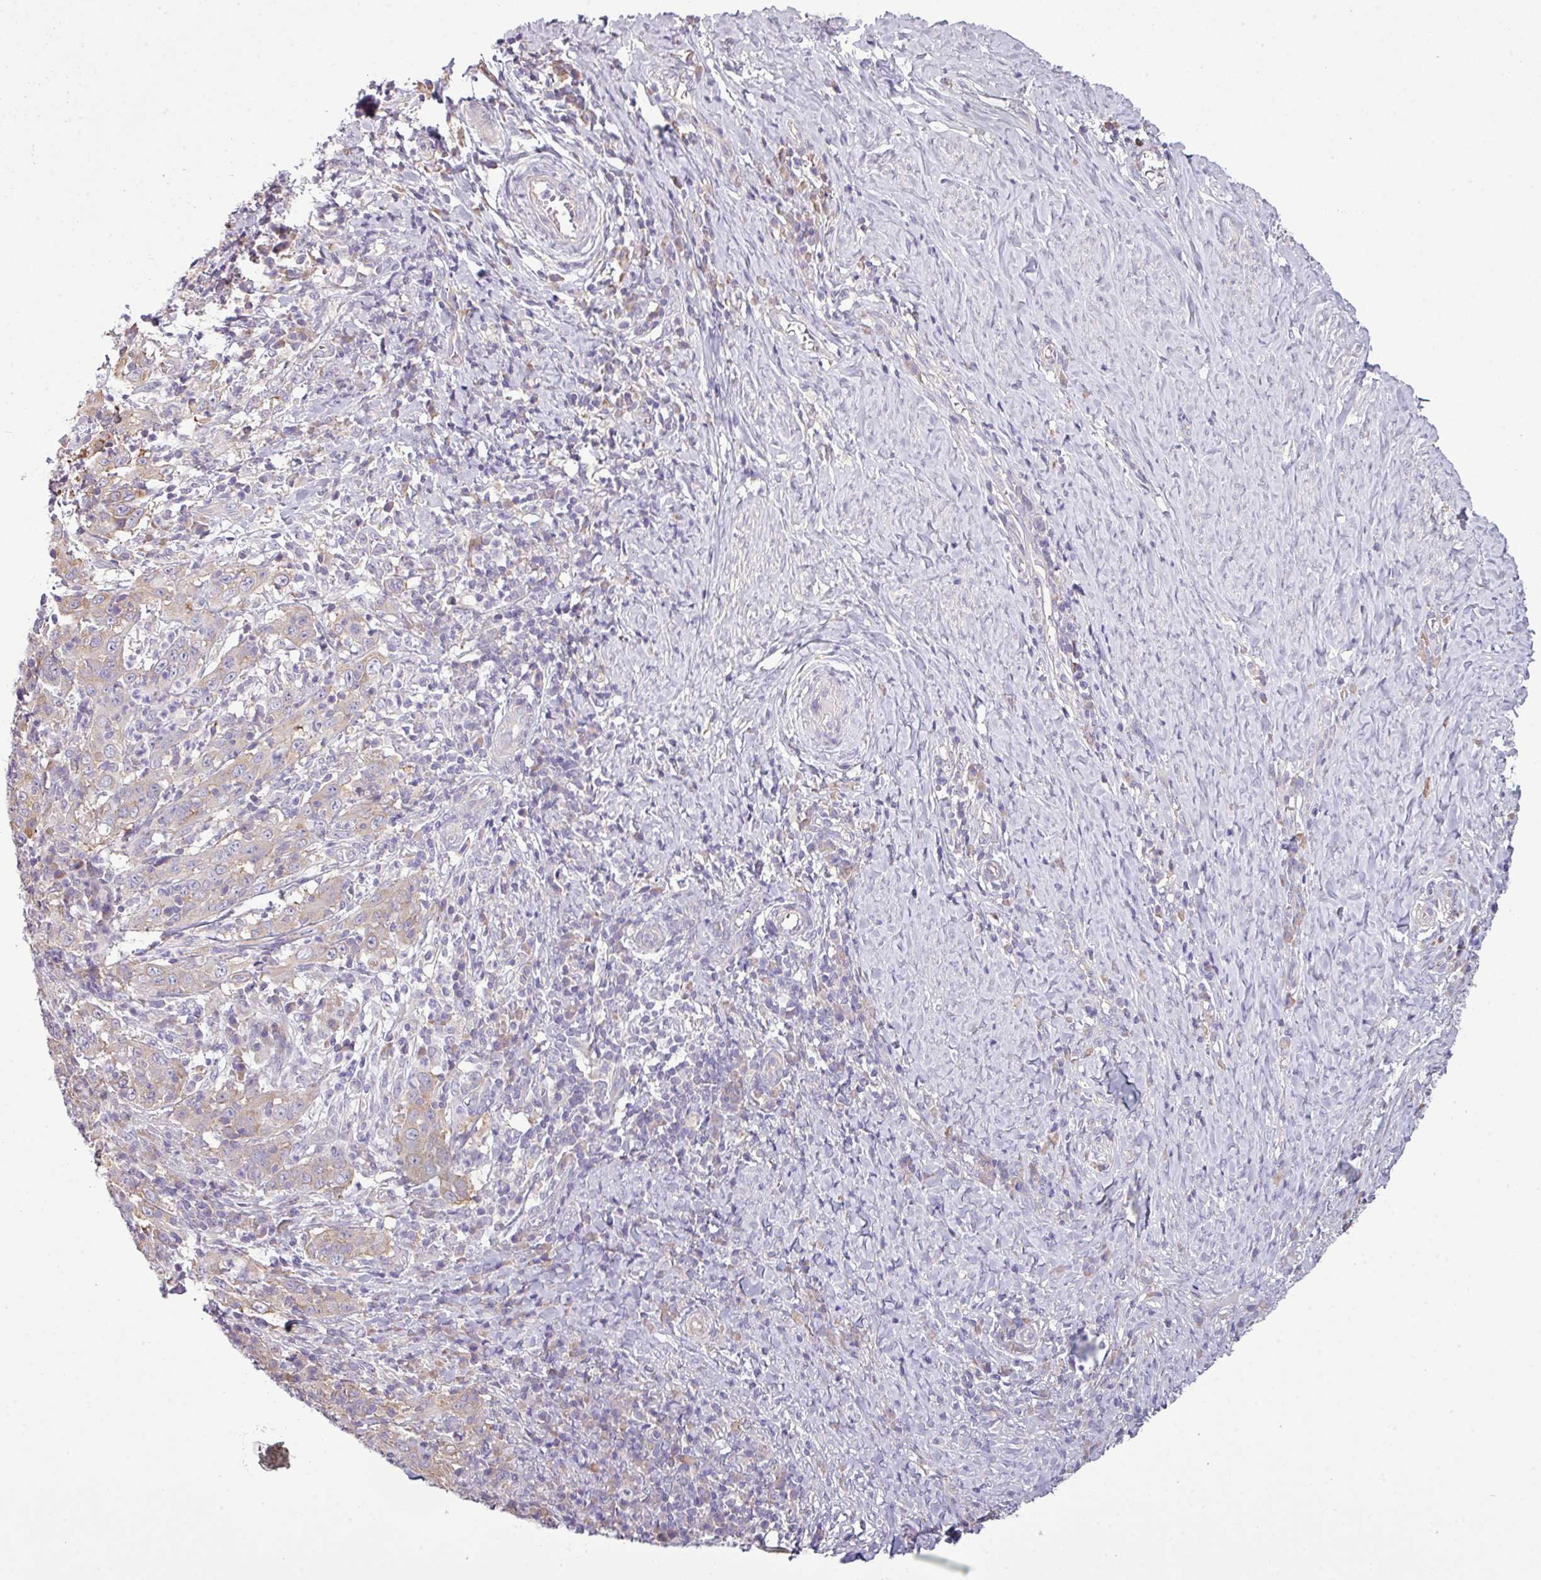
{"staining": {"intensity": "weak", "quantity": "25%-75%", "location": "cytoplasmic/membranous"}, "tissue": "cervical cancer", "cell_type": "Tumor cells", "image_type": "cancer", "snomed": [{"axis": "morphology", "description": "Squamous cell carcinoma, NOS"}, {"axis": "topography", "description": "Cervix"}], "caption": "Protein expression by immunohistochemistry demonstrates weak cytoplasmic/membranous staining in about 25%-75% of tumor cells in cervical cancer (squamous cell carcinoma). (DAB IHC with brightfield microscopy, high magnification).", "gene": "AGAP5", "patient": {"sex": "female", "age": 46}}